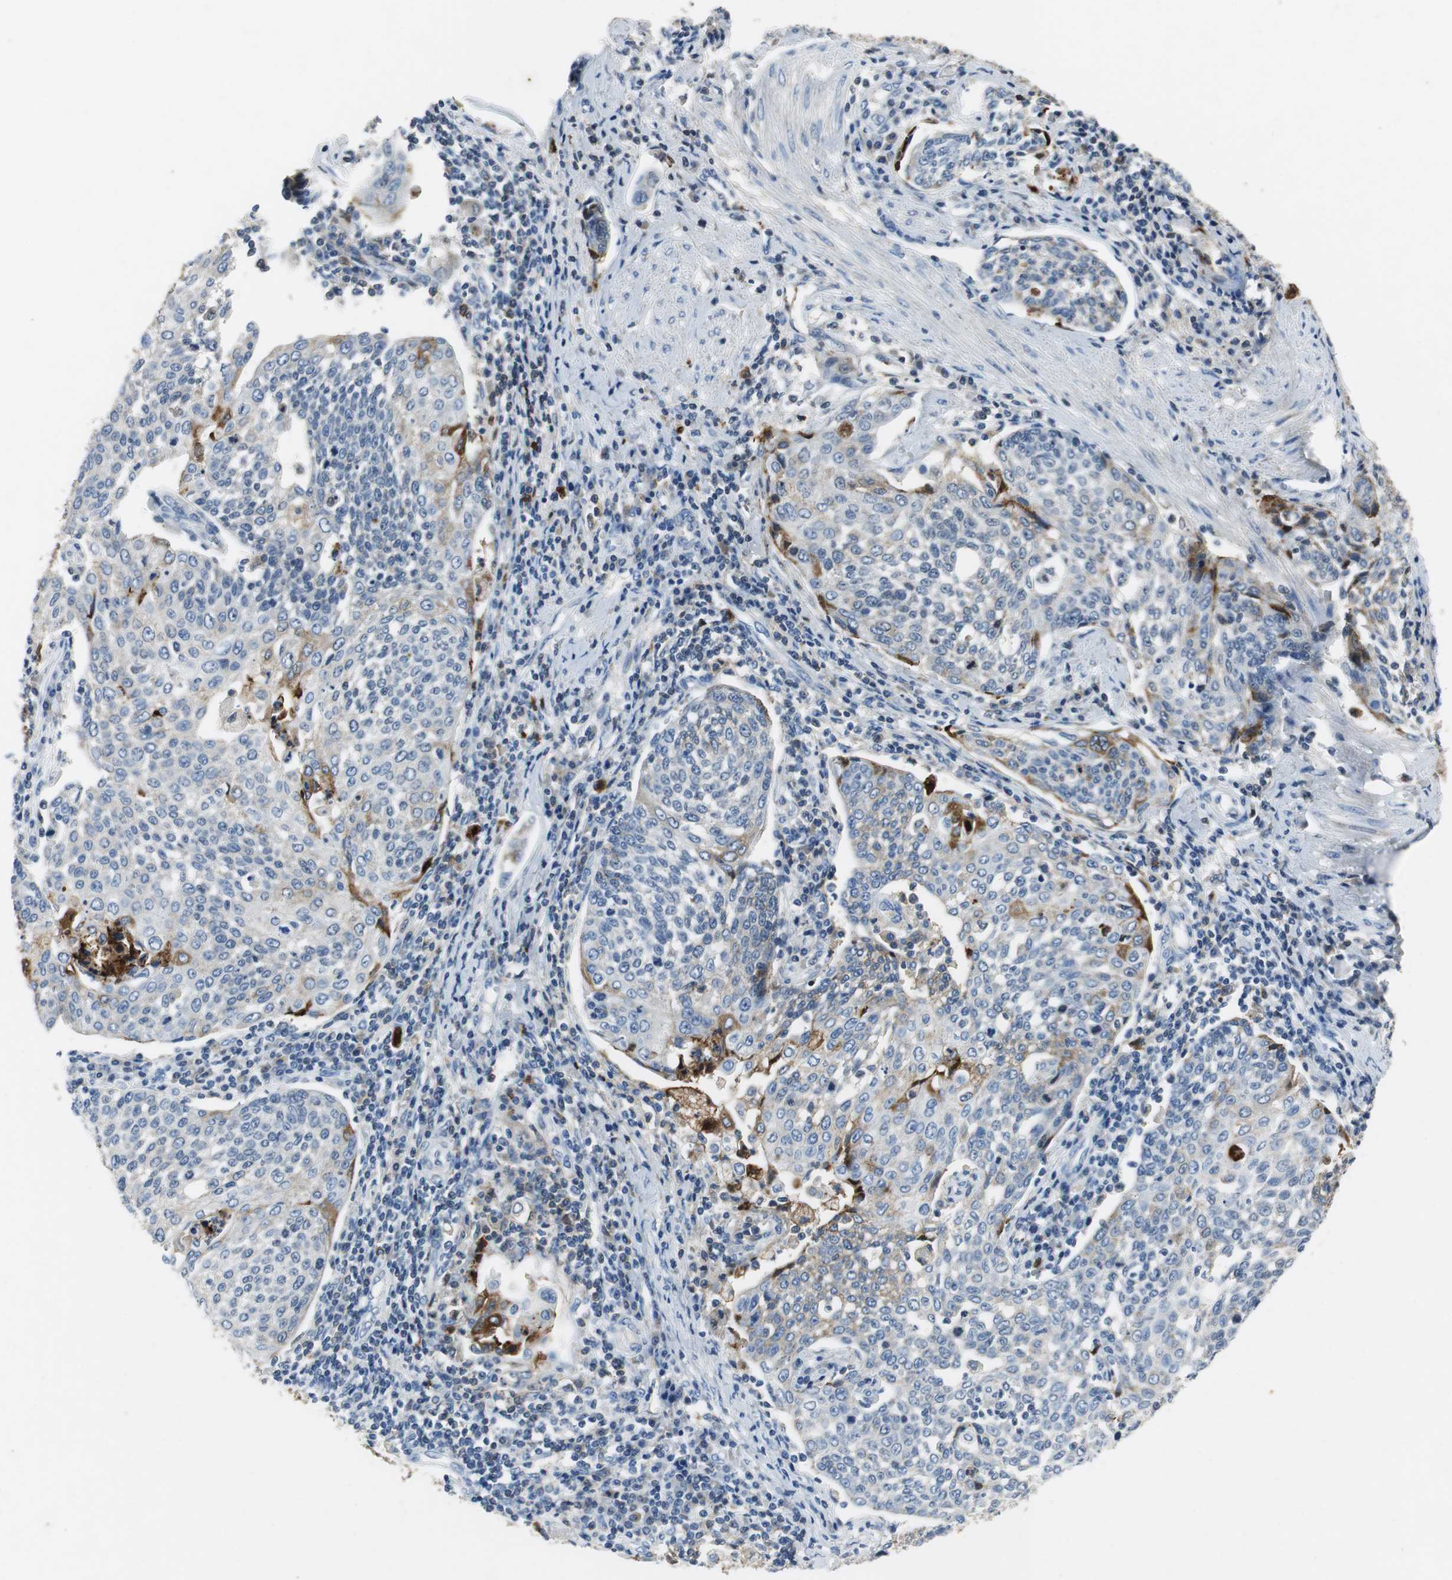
{"staining": {"intensity": "weak", "quantity": "<25%", "location": "cytoplasmic/membranous"}, "tissue": "cervical cancer", "cell_type": "Tumor cells", "image_type": "cancer", "snomed": [{"axis": "morphology", "description": "Squamous cell carcinoma, NOS"}, {"axis": "topography", "description": "Cervix"}], "caption": "Protein analysis of cervical squamous cell carcinoma displays no significant positivity in tumor cells. (Brightfield microscopy of DAB IHC at high magnification).", "gene": "ORM1", "patient": {"sex": "female", "age": 34}}